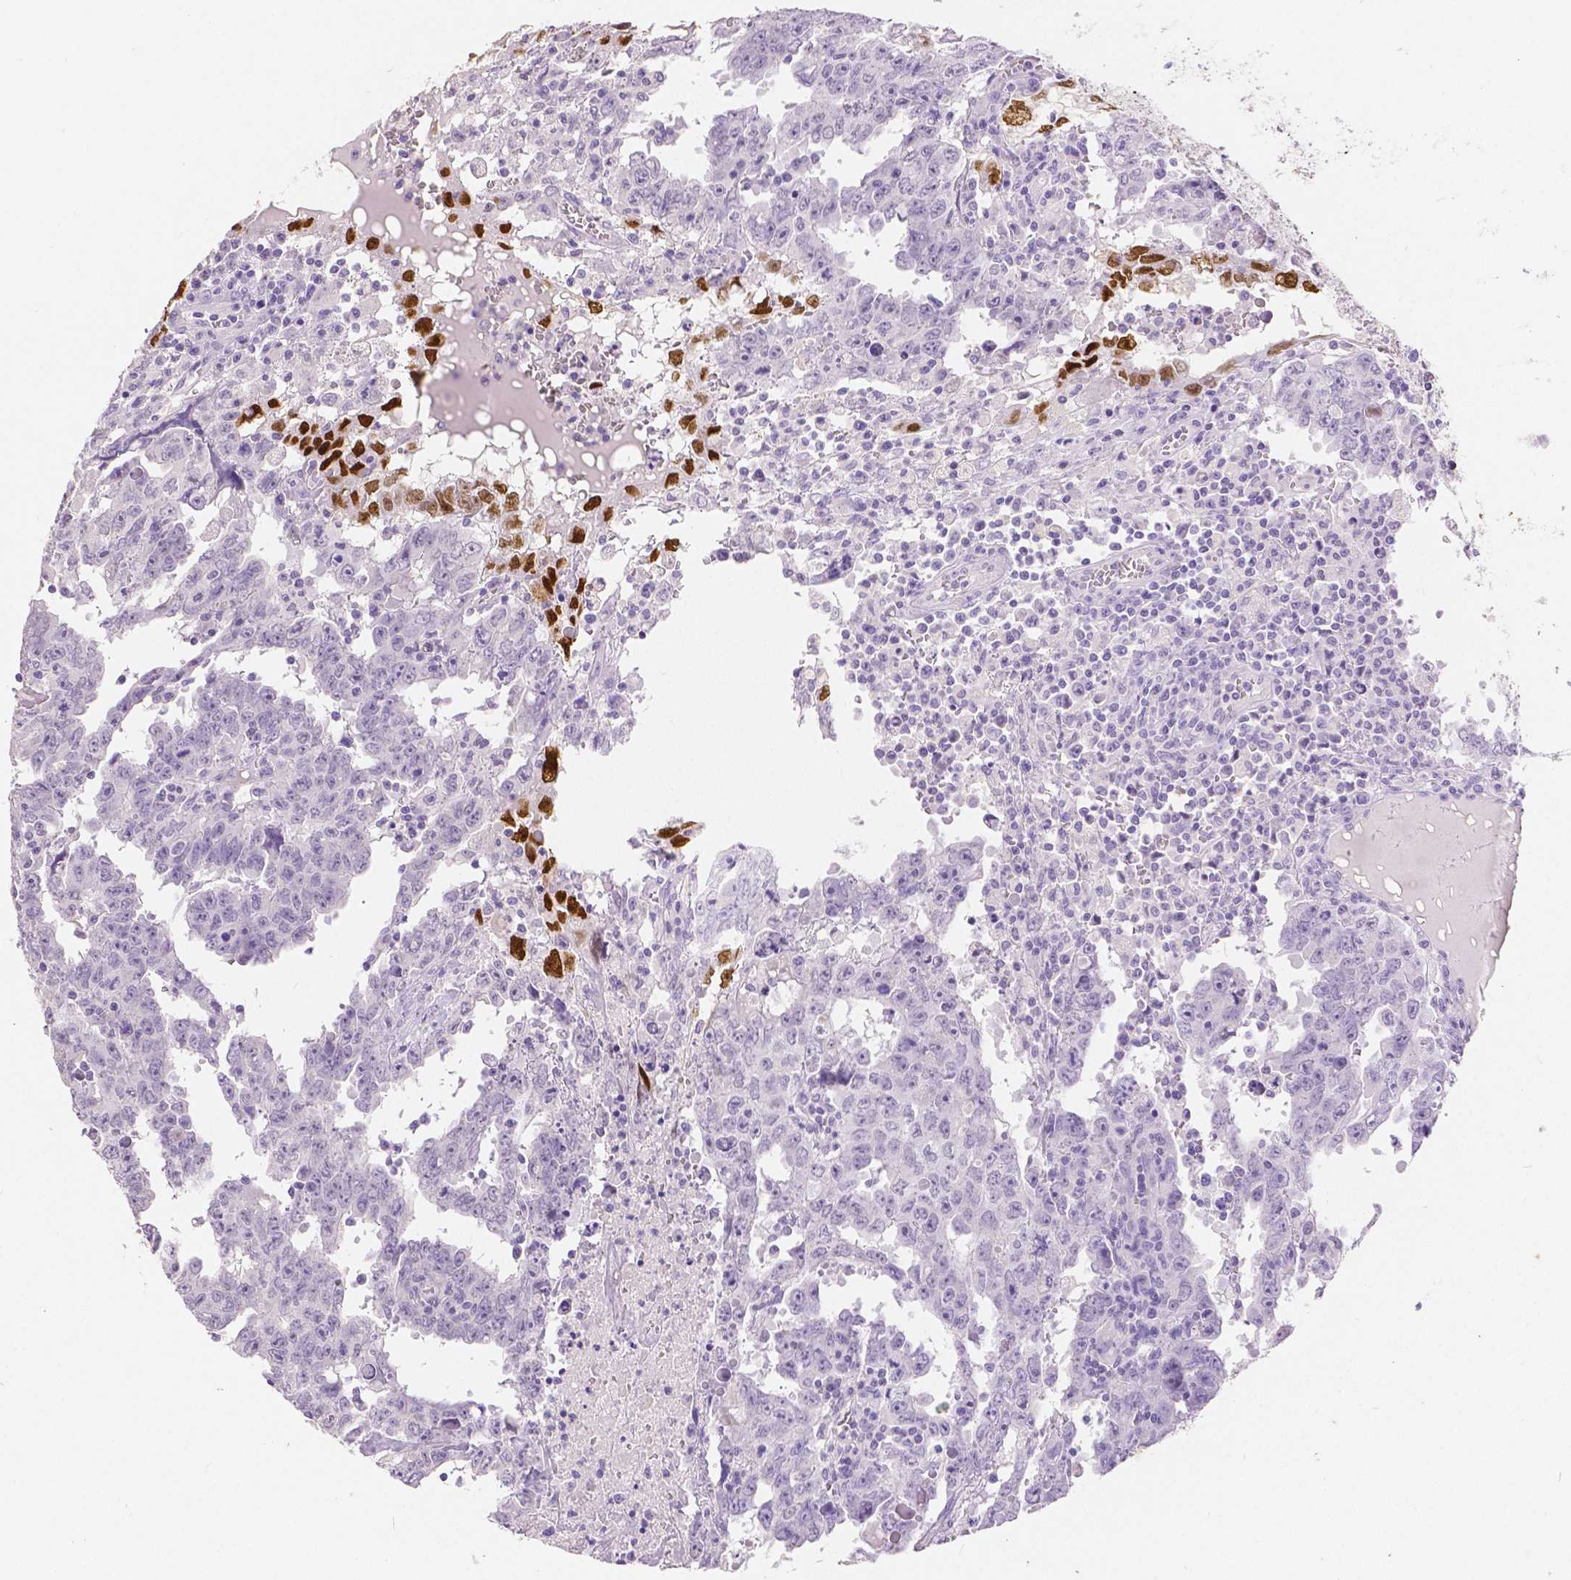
{"staining": {"intensity": "strong", "quantity": "<25%", "location": "nuclear"}, "tissue": "testis cancer", "cell_type": "Tumor cells", "image_type": "cancer", "snomed": [{"axis": "morphology", "description": "Carcinoma, Embryonal, NOS"}, {"axis": "topography", "description": "Testis"}], "caption": "An immunohistochemistry (IHC) micrograph of neoplastic tissue is shown. Protein staining in brown shows strong nuclear positivity in testis embryonal carcinoma within tumor cells.", "gene": "HNF1B", "patient": {"sex": "male", "age": 22}}